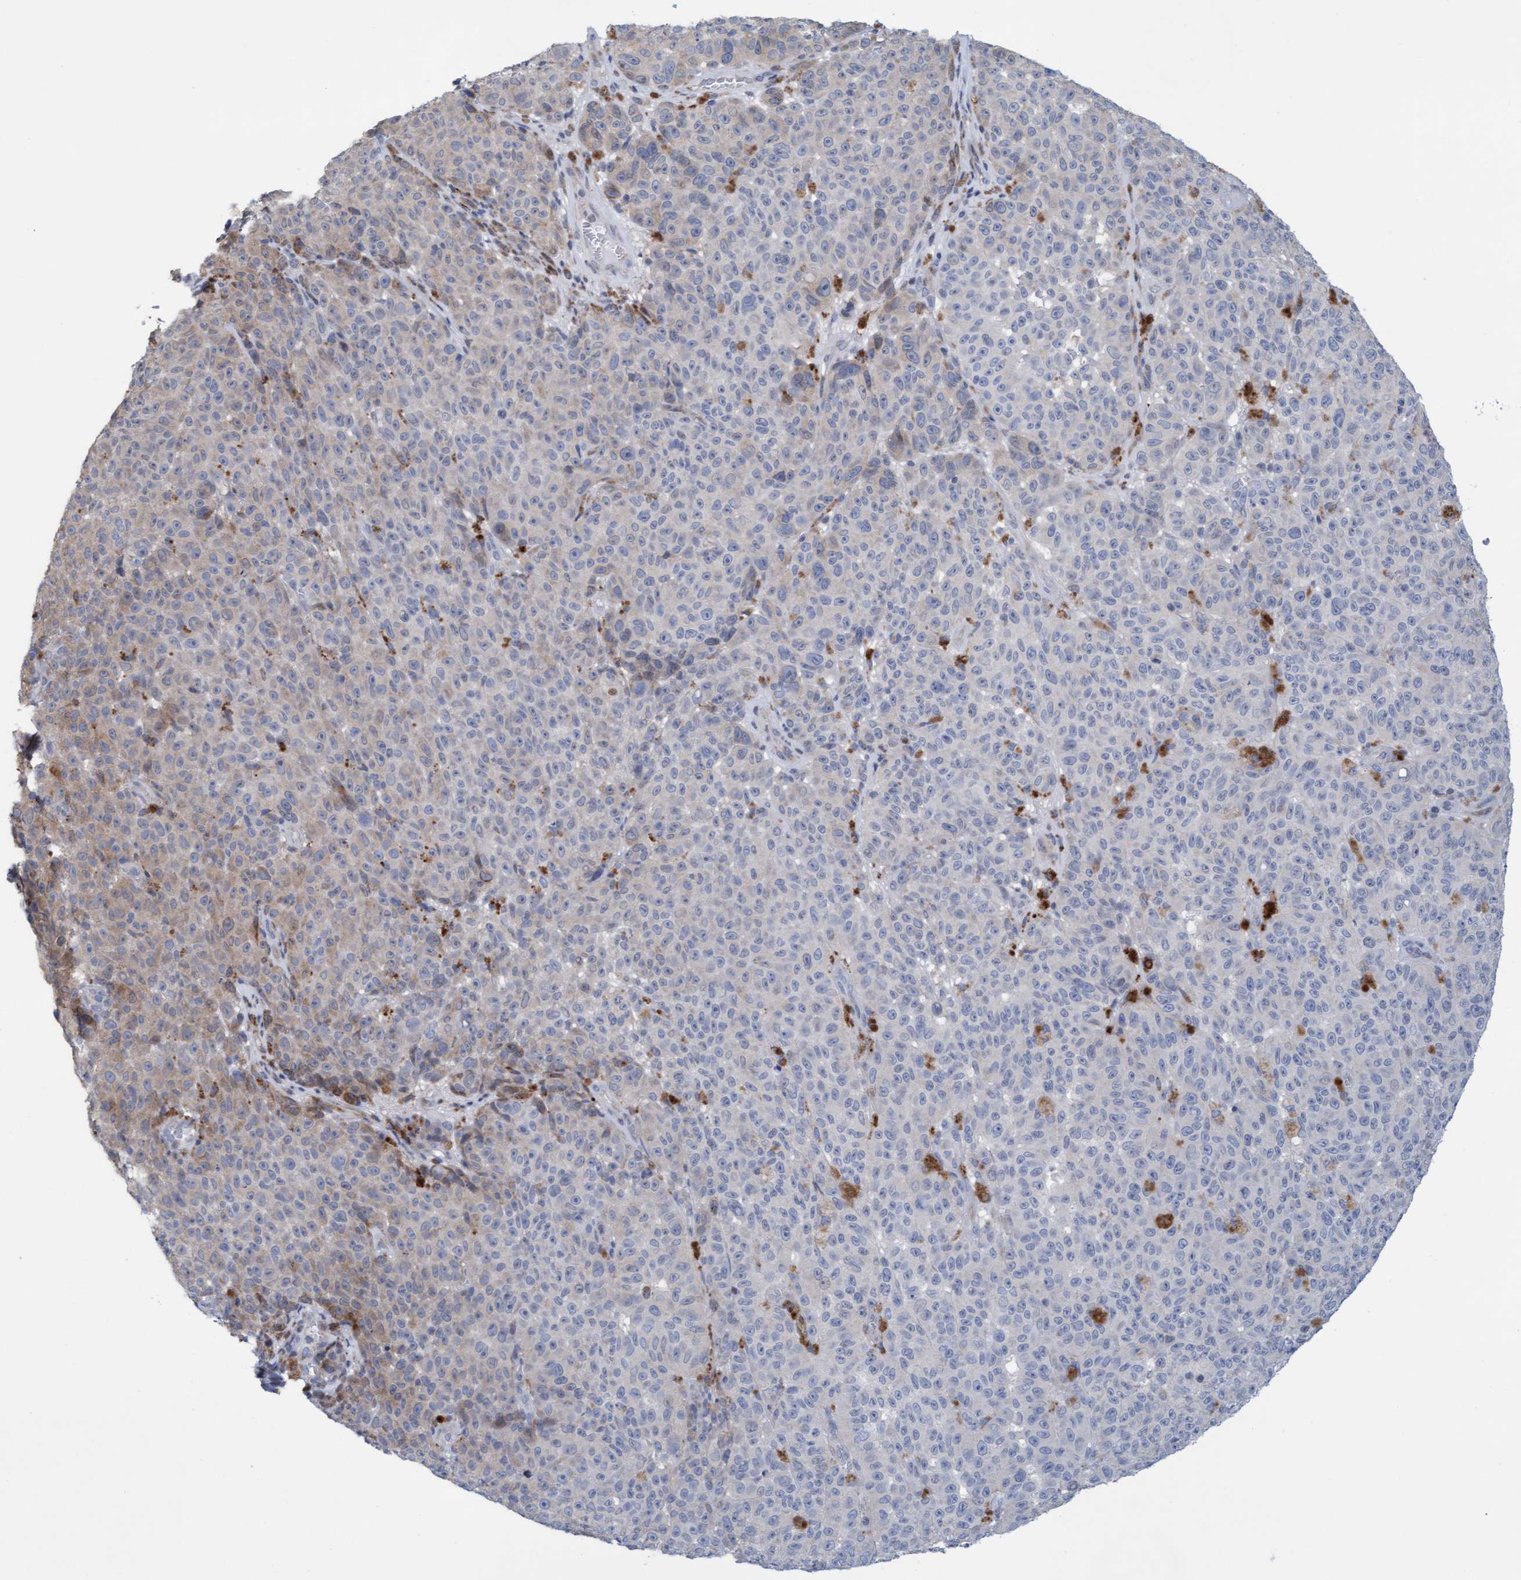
{"staining": {"intensity": "negative", "quantity": "none", "location": "none"}, "tissue": "melanoma", "cell_type": "Tumor cells", "image_type": "cancer", "snomed": [{"axis": "morphology", "description": "Malignant melanoma, NOS"}, {"axis": "topography", "description": "Skin"}], "caption": "The histopathology image demonstrates no staining of tumor cells in melanoma. Brightfield microscopy of immunohistochemistry stained with DAB (3,3'-diaminobenzidine) (brown) and hematoxylin (blue), captured at high magnification.", "gene": "SLC28A3", "patient": {"sex": "female", "age": 82}}